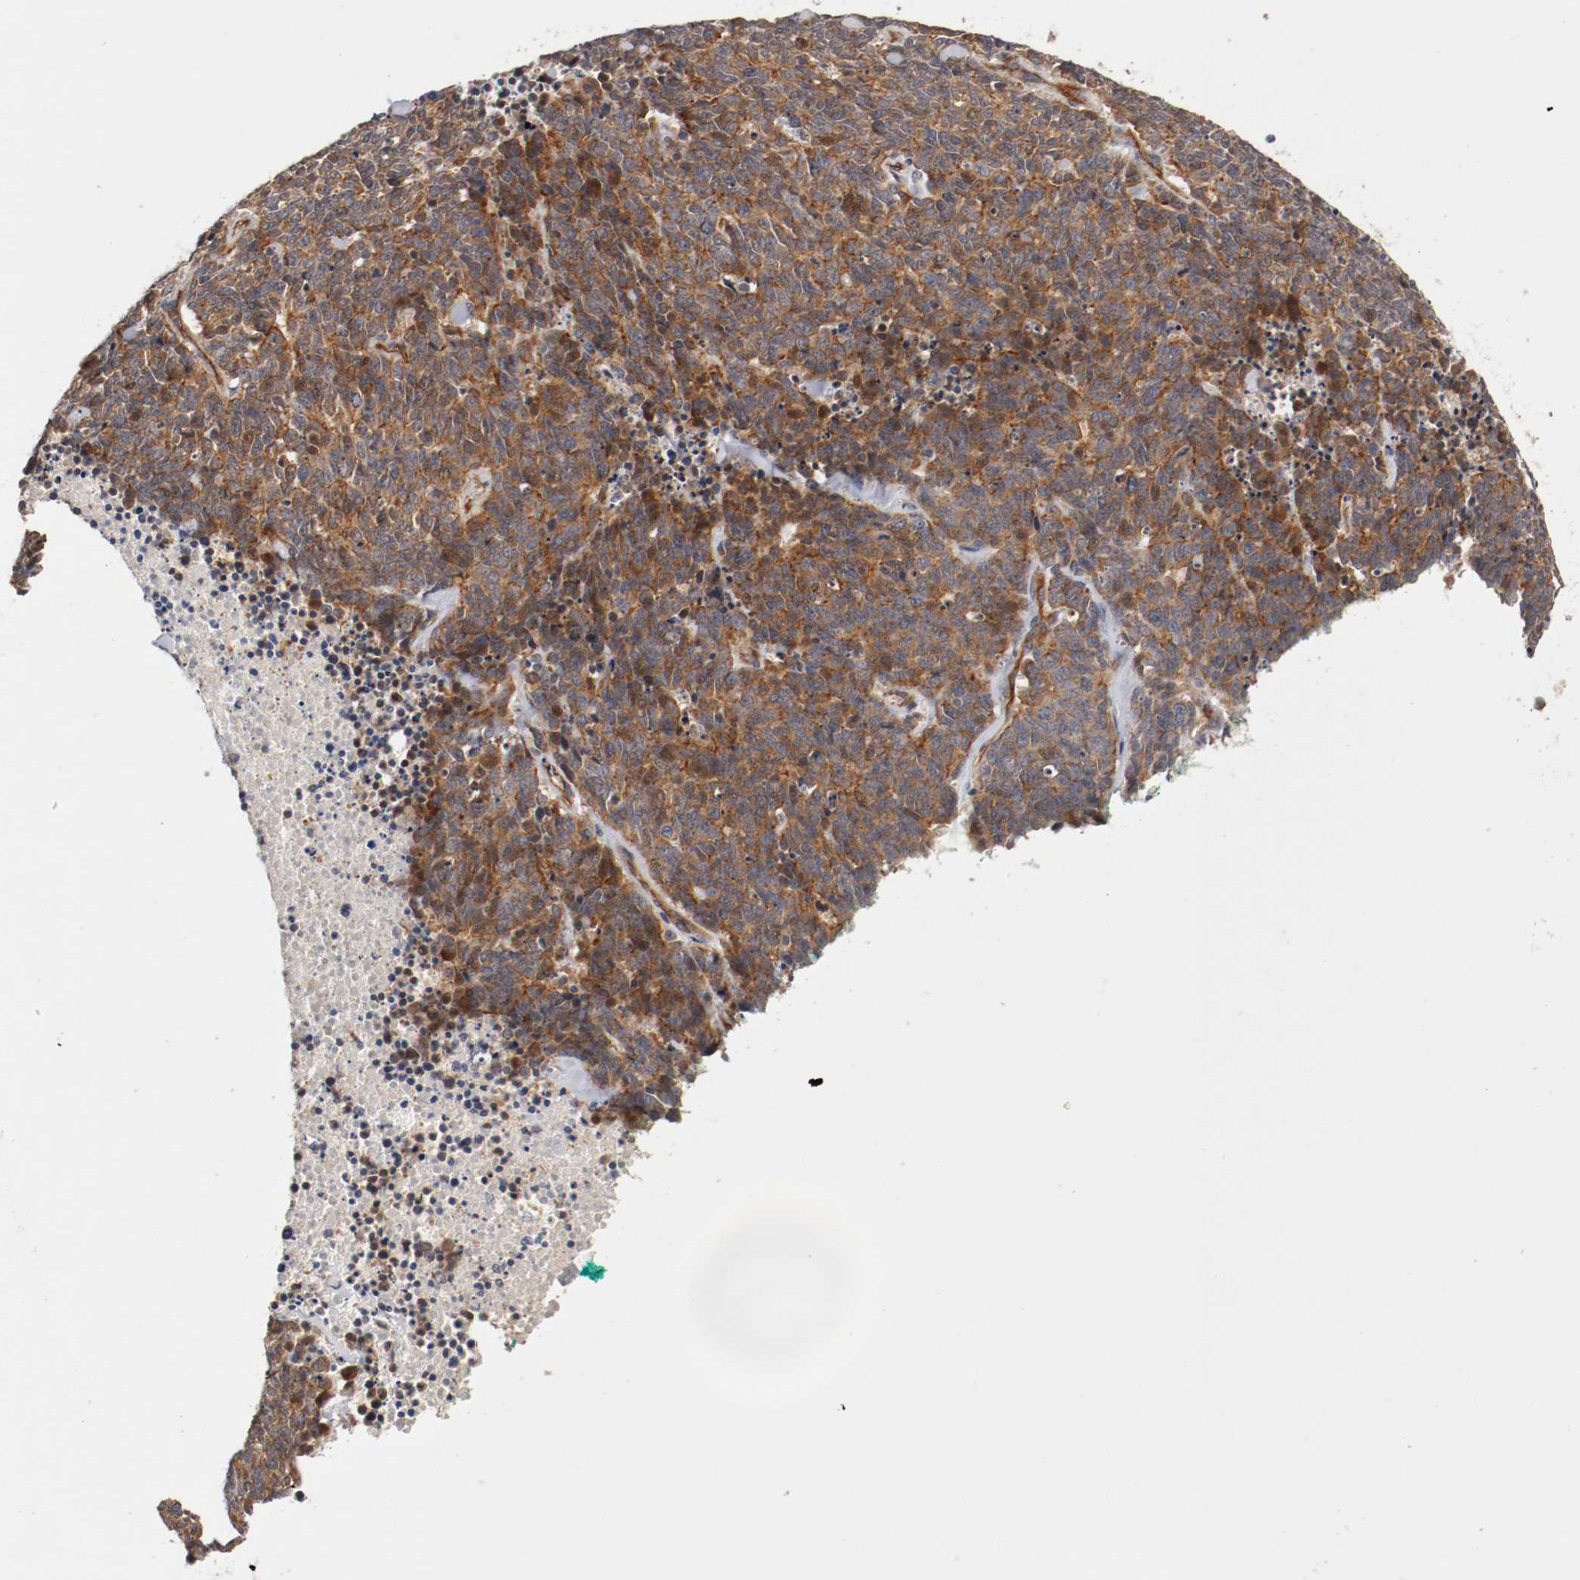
{"staining": {"intensity": "moderate", "quantity": ">75%", "location": "cytoplasmic/membranous"}, "tissue": "lung cancer", "cell_type": "Tumor cells", "image_type": "cancer", "snomed": [{"axis": "morphology", "description": "Neoplasm, malignant, NOS"}, {"axis": "topography", "description": "Lung"}], "caption": "Lung cancer (neoplasm (malignant)) stained with a protein marker reveals moderate staining in tumor cells.", "gene": "TYK2", "patient": {"sex": "female", "age": 58}}